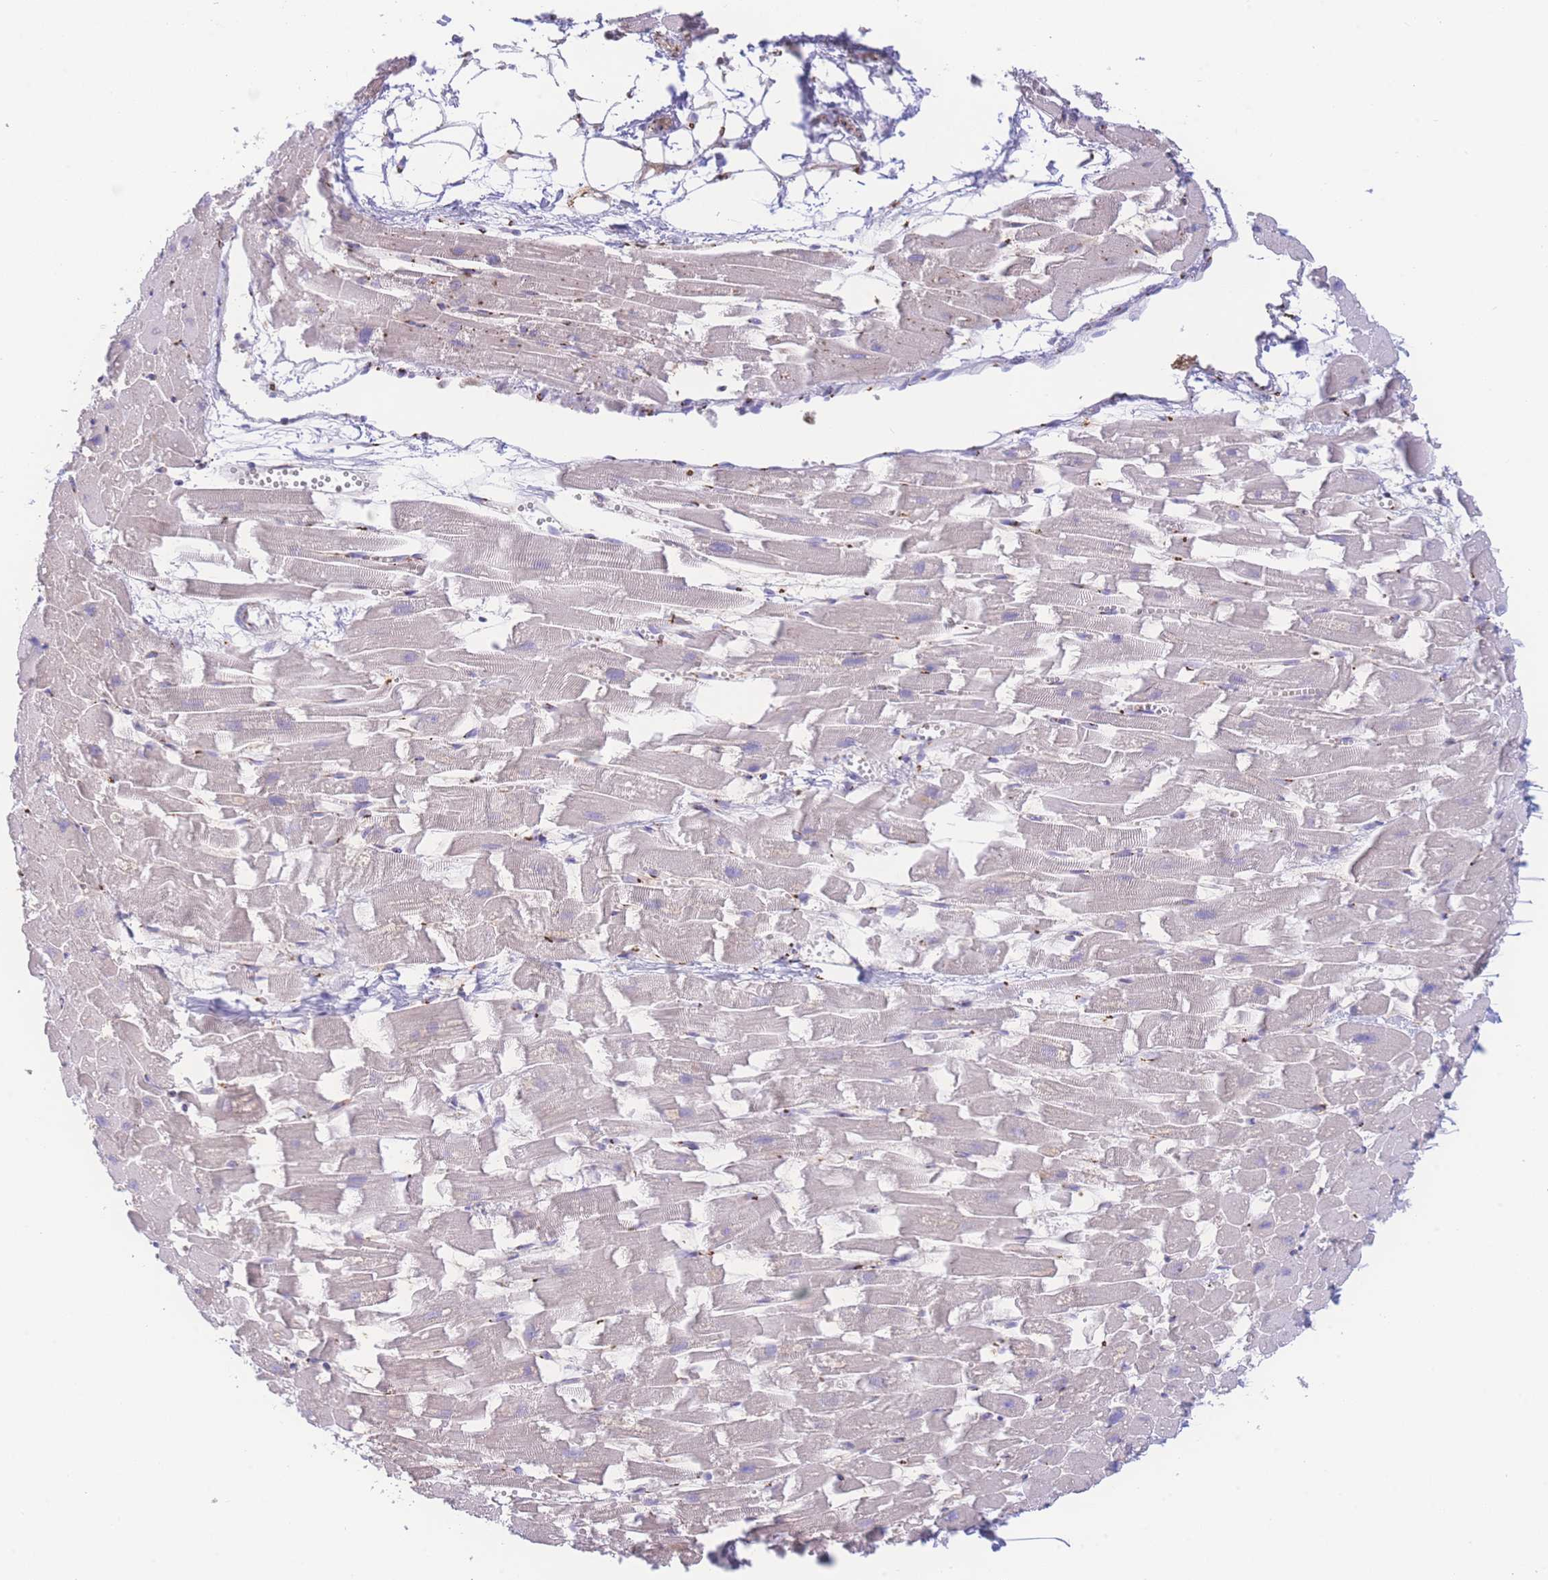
{"staining": {"intensity": "weak", "quantity": "25%-75%", "location": "cytoplasmic/membranous"}, "tissue": "heart muscle", "cell_type": "Cardiomyocytes", "image_type": "normal", "snomed": [{"axis": "morphology", "description": "Normal tissue, NOS"}, {"axis": "topography", "description": "Heart"}], "caption": "IHC image of unremarkable human heart muscle stained for a protein (brown), which demonstrates low levels of weak cytoplasmic/membranous expression in approximately 25%-75% of cardiomyocytes.", "gene": "GOLM2", "patient": {"sex": "female", "age": 64}}